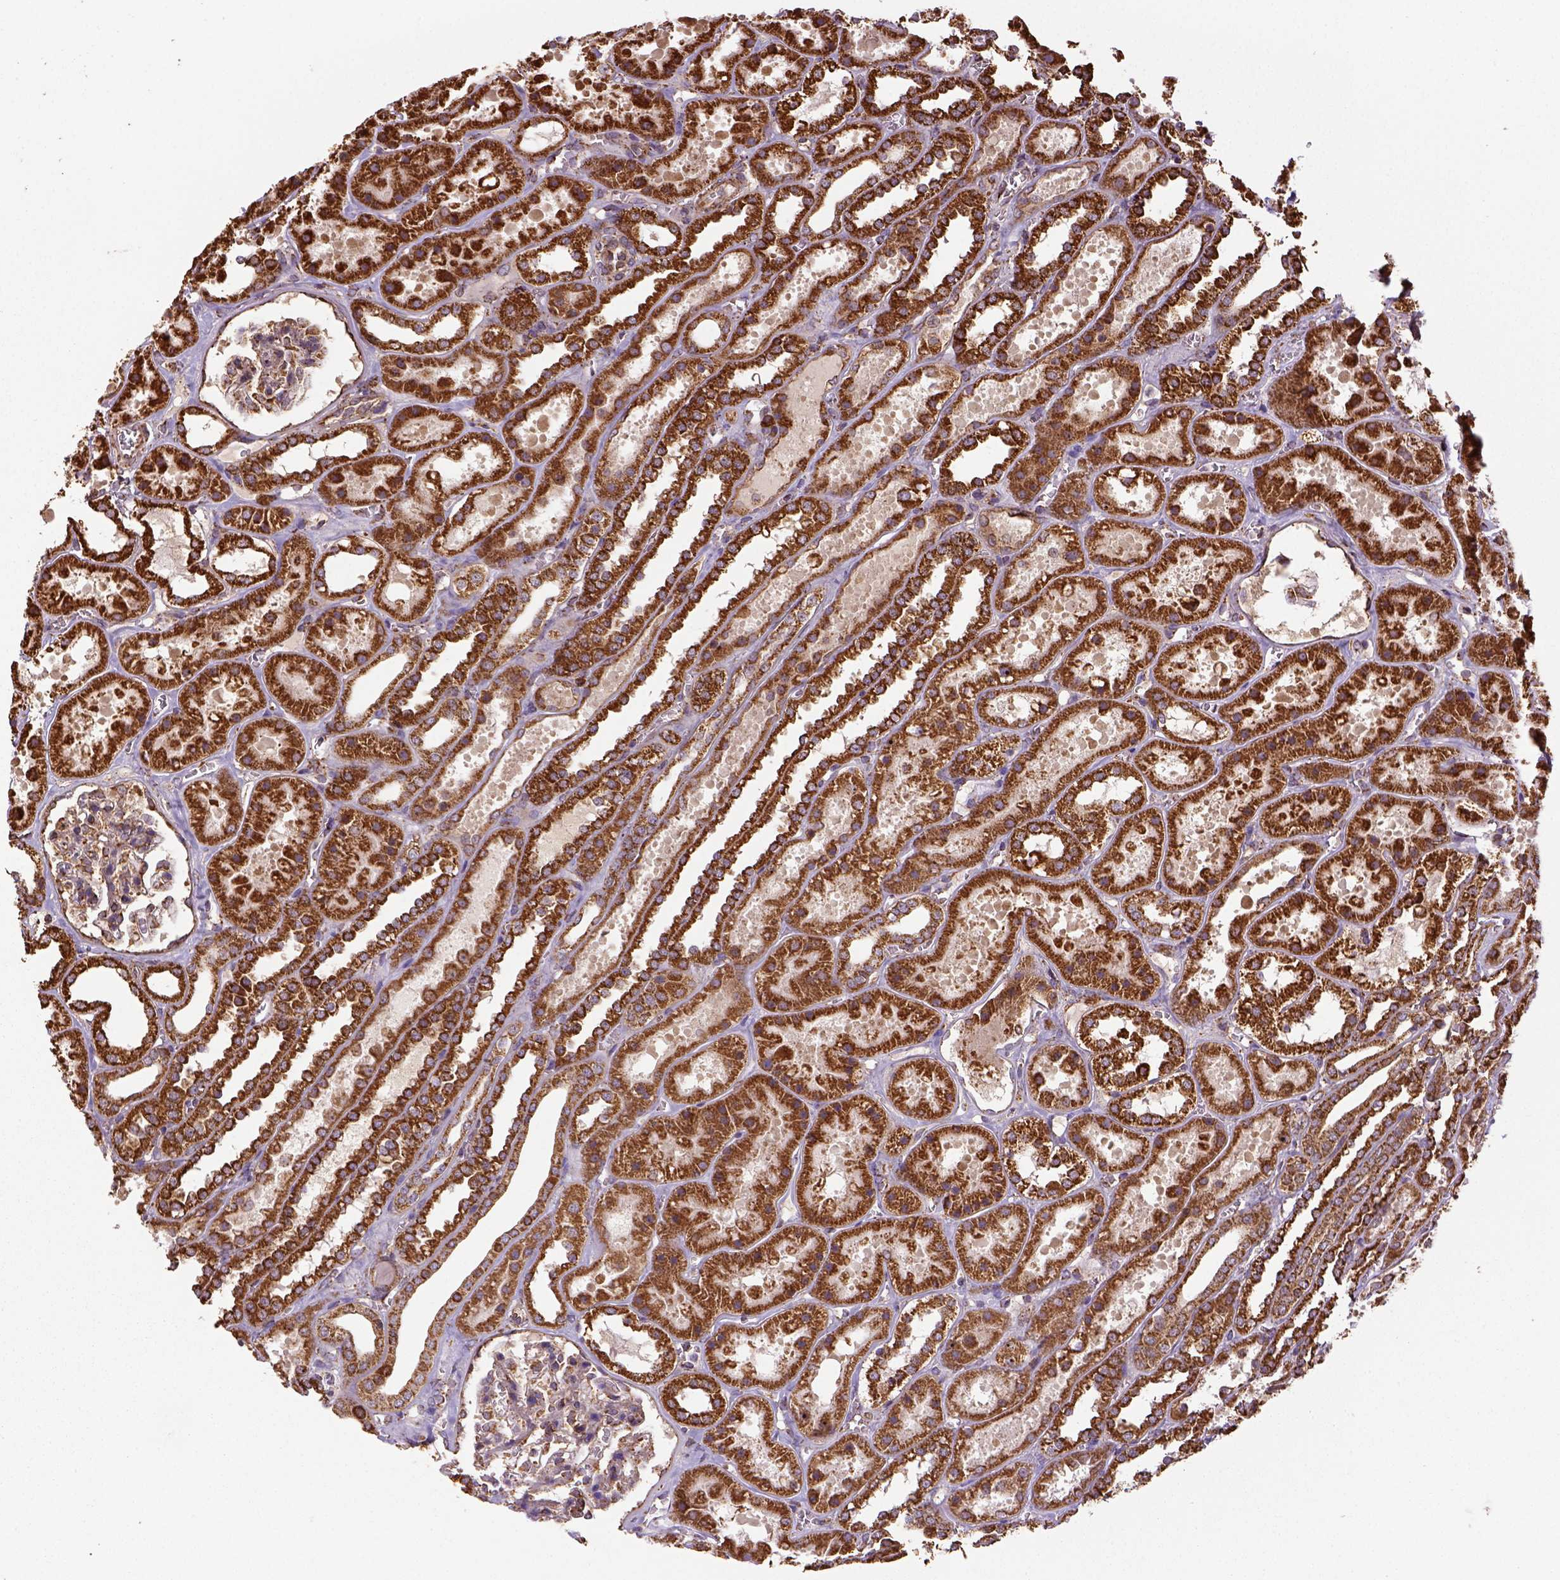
{"staining": {"intensity": "moderate", "quantity": ">75%", "location": "cytoplasmic/membranous"}, "tissue": "kidney", "cell_type": "Cells in glomeruli", "image_type": "normal", "snomed": [{"axis": "morphology", "description": "Normal tissue, NOS"}, {"axis": "topography", "description": "Kidney"}], "caption": "Immunohistochemistry of benign human kidney shows medium levels of moderate cytoplasmic/membranous staining in about >75% of cells in glomeruli.", "gene": "MAPK8IP3", "patient": {"sex": "female", "age": 41}}